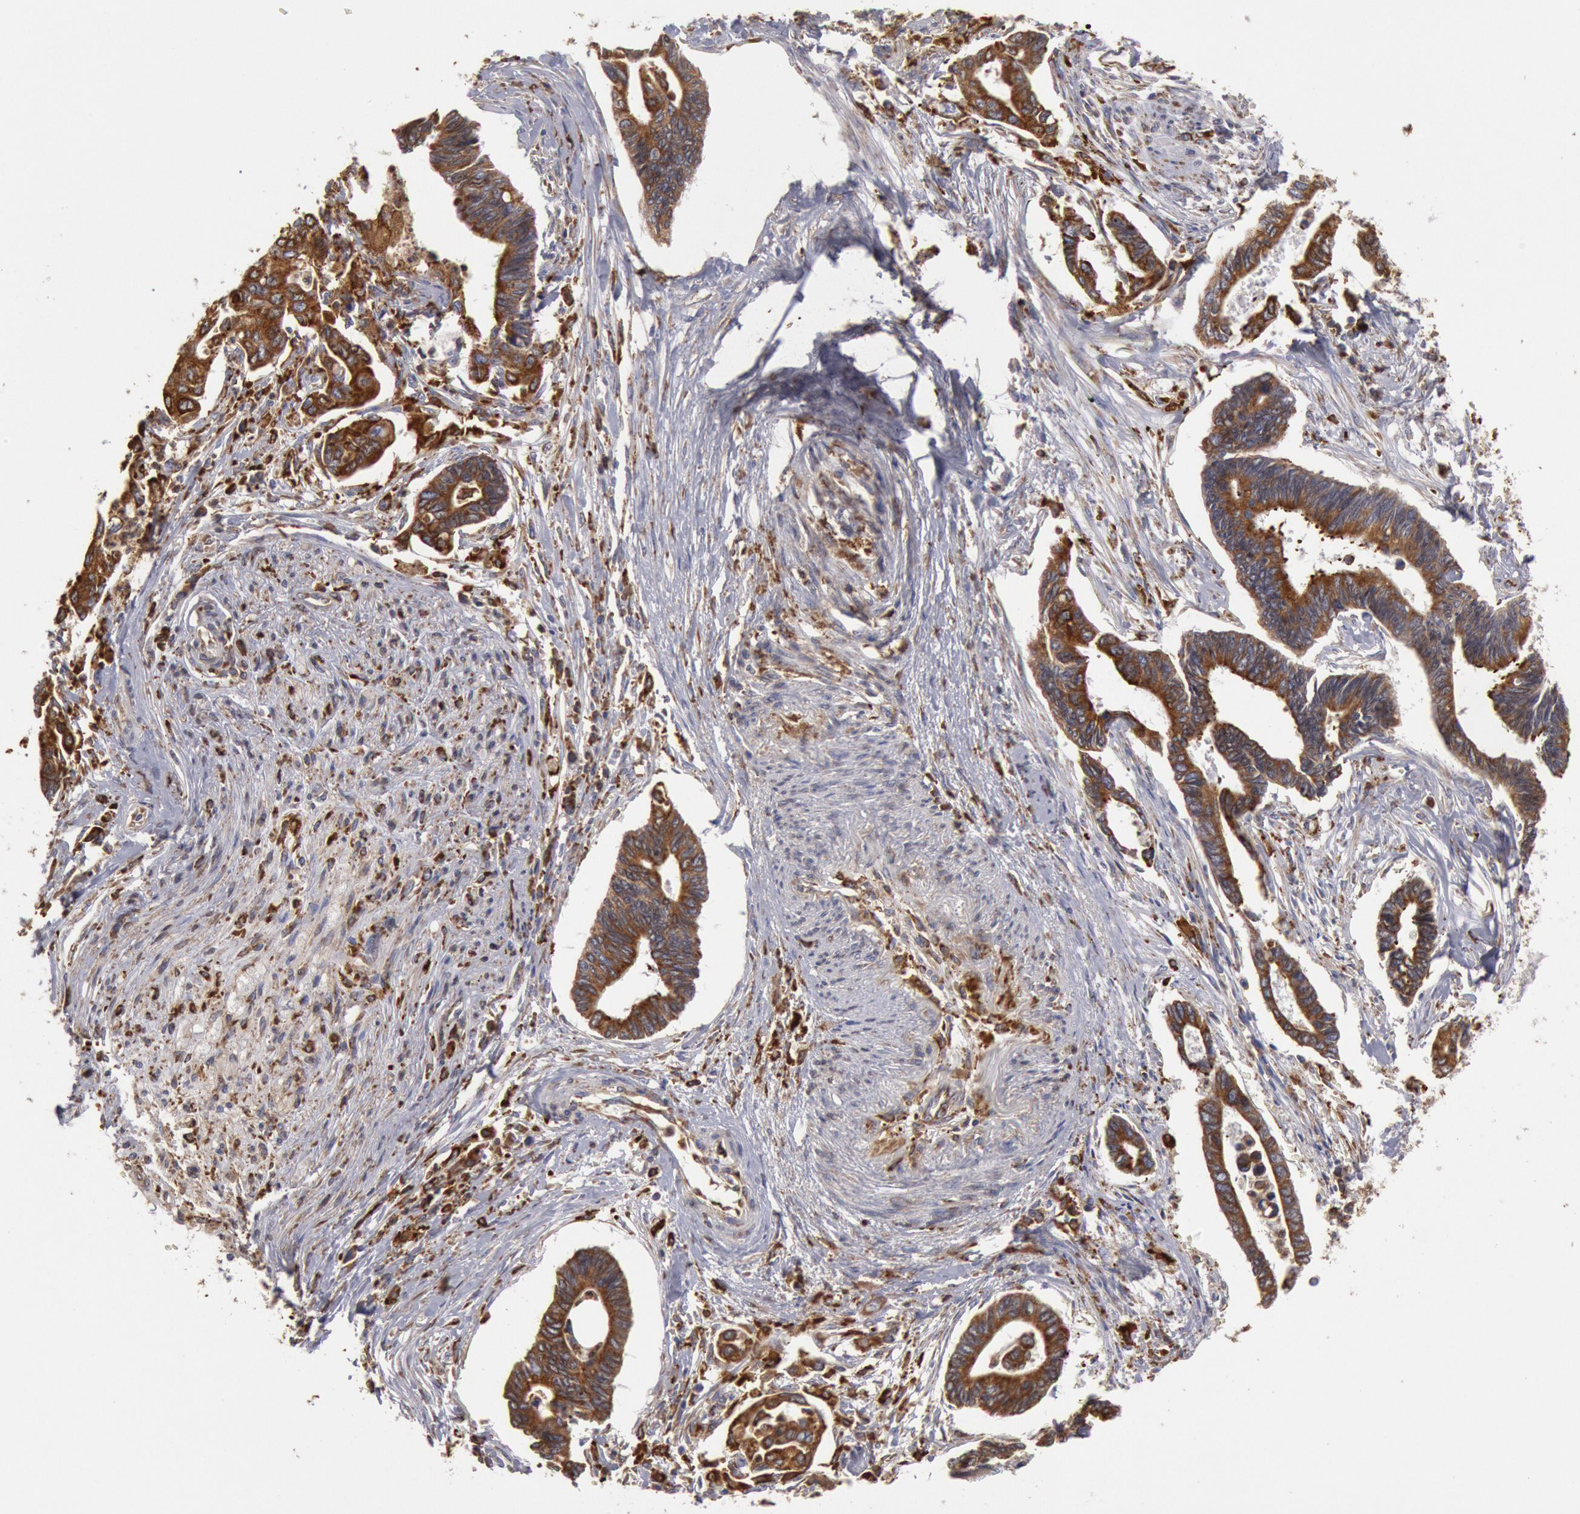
{"staining": {"intensity": "strong", "quantity": ">75%", "location": "cytoplasmic/membranous"}, "tissue": "pancreatic cancer", "cell_type": "Tumor cells", "image_type": "cancer", "snomed": [{"axis": "morphology", "description": "Adenocarcinoma, NOS"}, {"axis": "topography", "description": "Pancreas"}], "caption": "This is an image of immunohistochemistry staining of pancreatic cancer, which shows strong expression in the cytoplasmic/membranous of tumor cells.", "gene": "ERP44", "patient": {"sex": "female", "age": 70}}